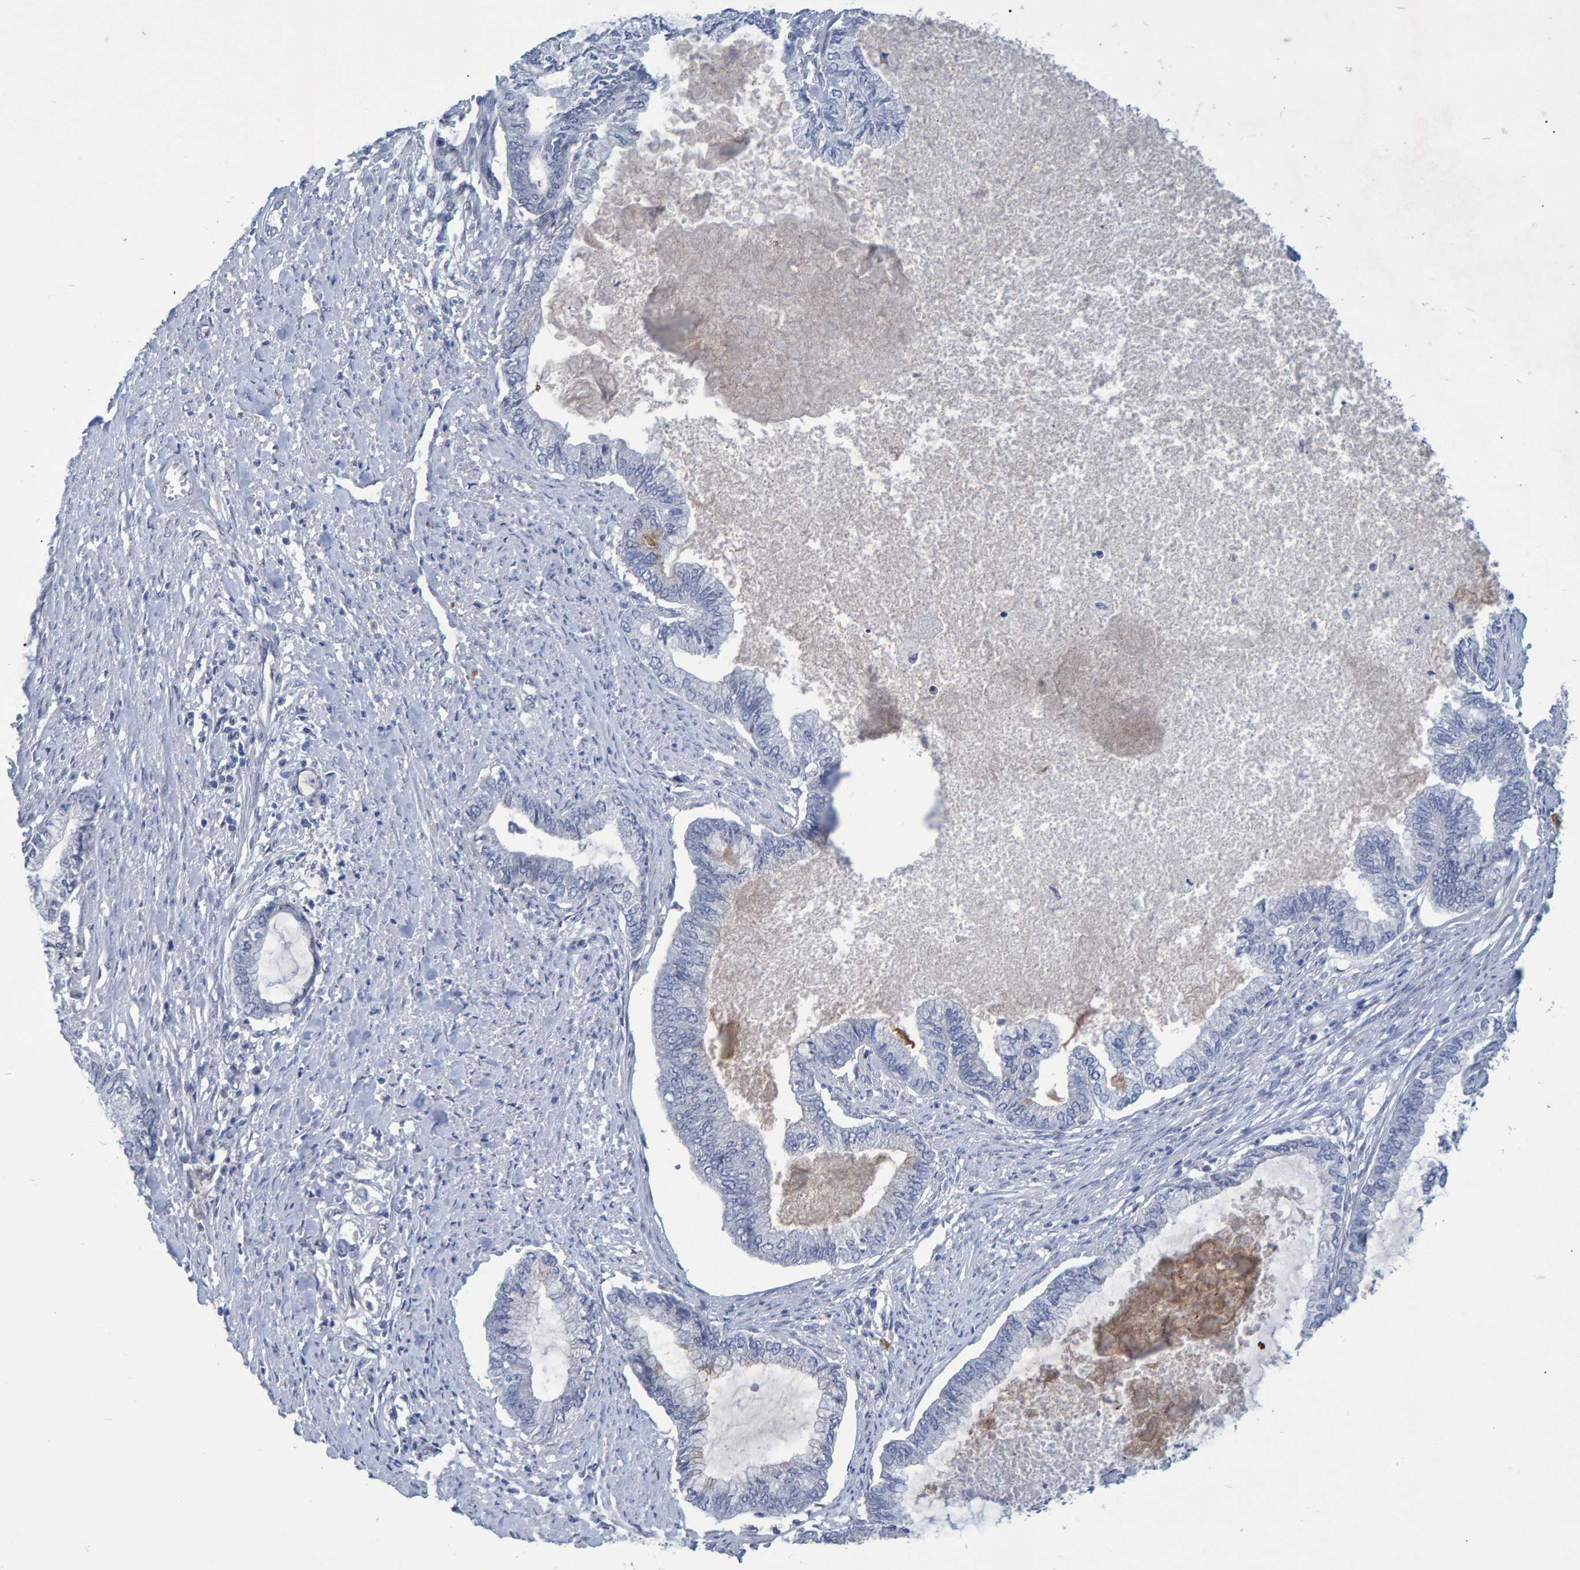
{"staining": {"intensity": "negative", "quantity": "none", "location": "none"}, "tissue": "endometrial cancer", "cell_type": "Tumor cells", "image_type": "cancer", "snomed": [{"axis": "morphology", "description": "Adenocarcinoma, NOS"}, {"axis": "topography", "description": "Endometrium"}], "caption": "Image shows no protein expression in tumor cells of adenocarcinoma (endometrial) tissue.", "gene": "PROCA1", "patient": {"sex": "female", "age": 86}}